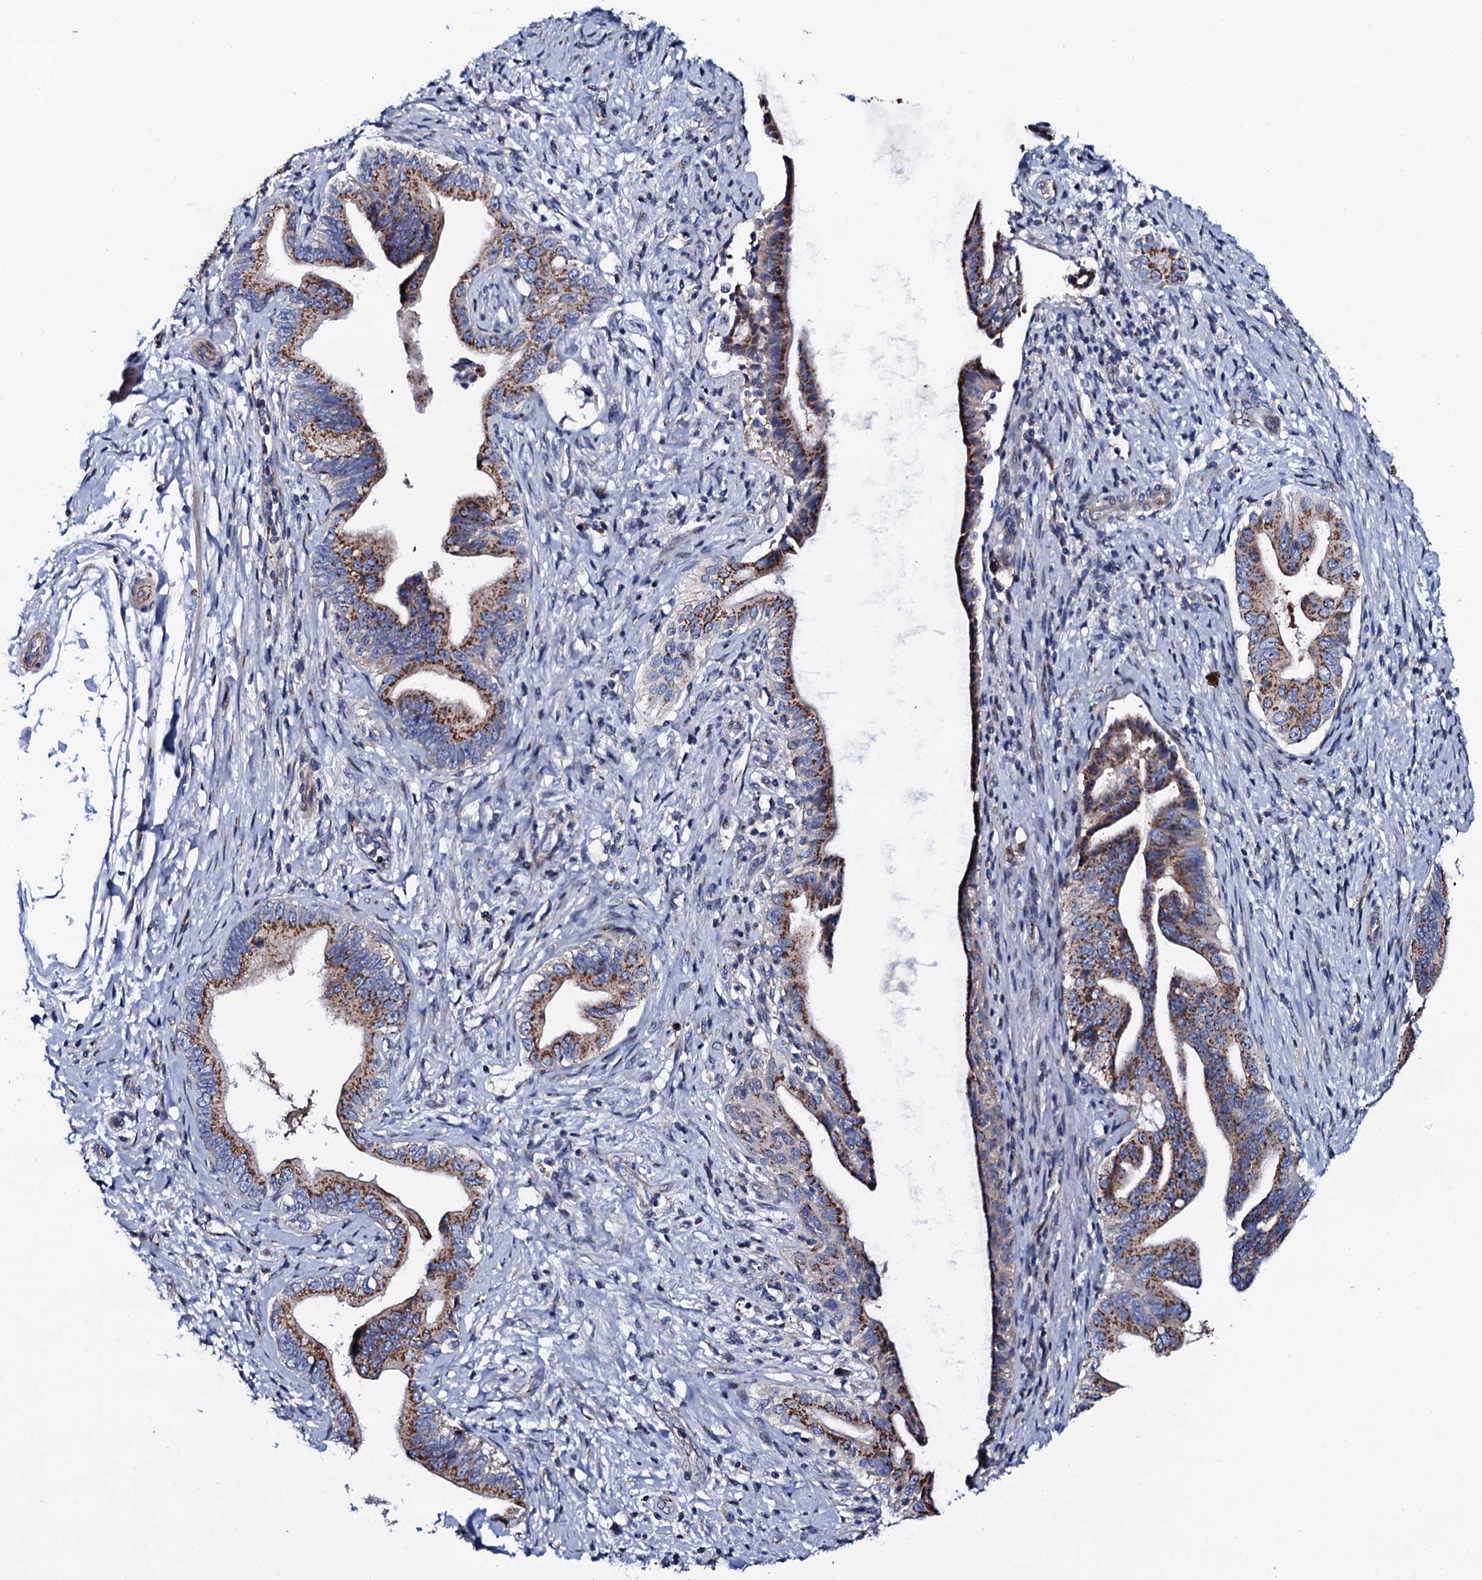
{"staining": {"intensity": "strong", "quantity": "25%-75%", "location": "cytoplasmic/membranous"}, "tissue": "pancreatic cancer", "cell_type": "Tumor cells", "image_type": "cancer", "snomed": [{"axis": "morphology", "description": "Adenocarcinoma, NOS"}, {"axis": "topography", "description": "Pancreas"}], "caption": "This histopathology image displays immunohistochemistry staining of pancreatic cancer, with high strong cytoplasmic/membranous expression in approximately 25%-75% of tumor cells.", "gene": "PLET1", "patient": {"sex": "female", "age": 55}}